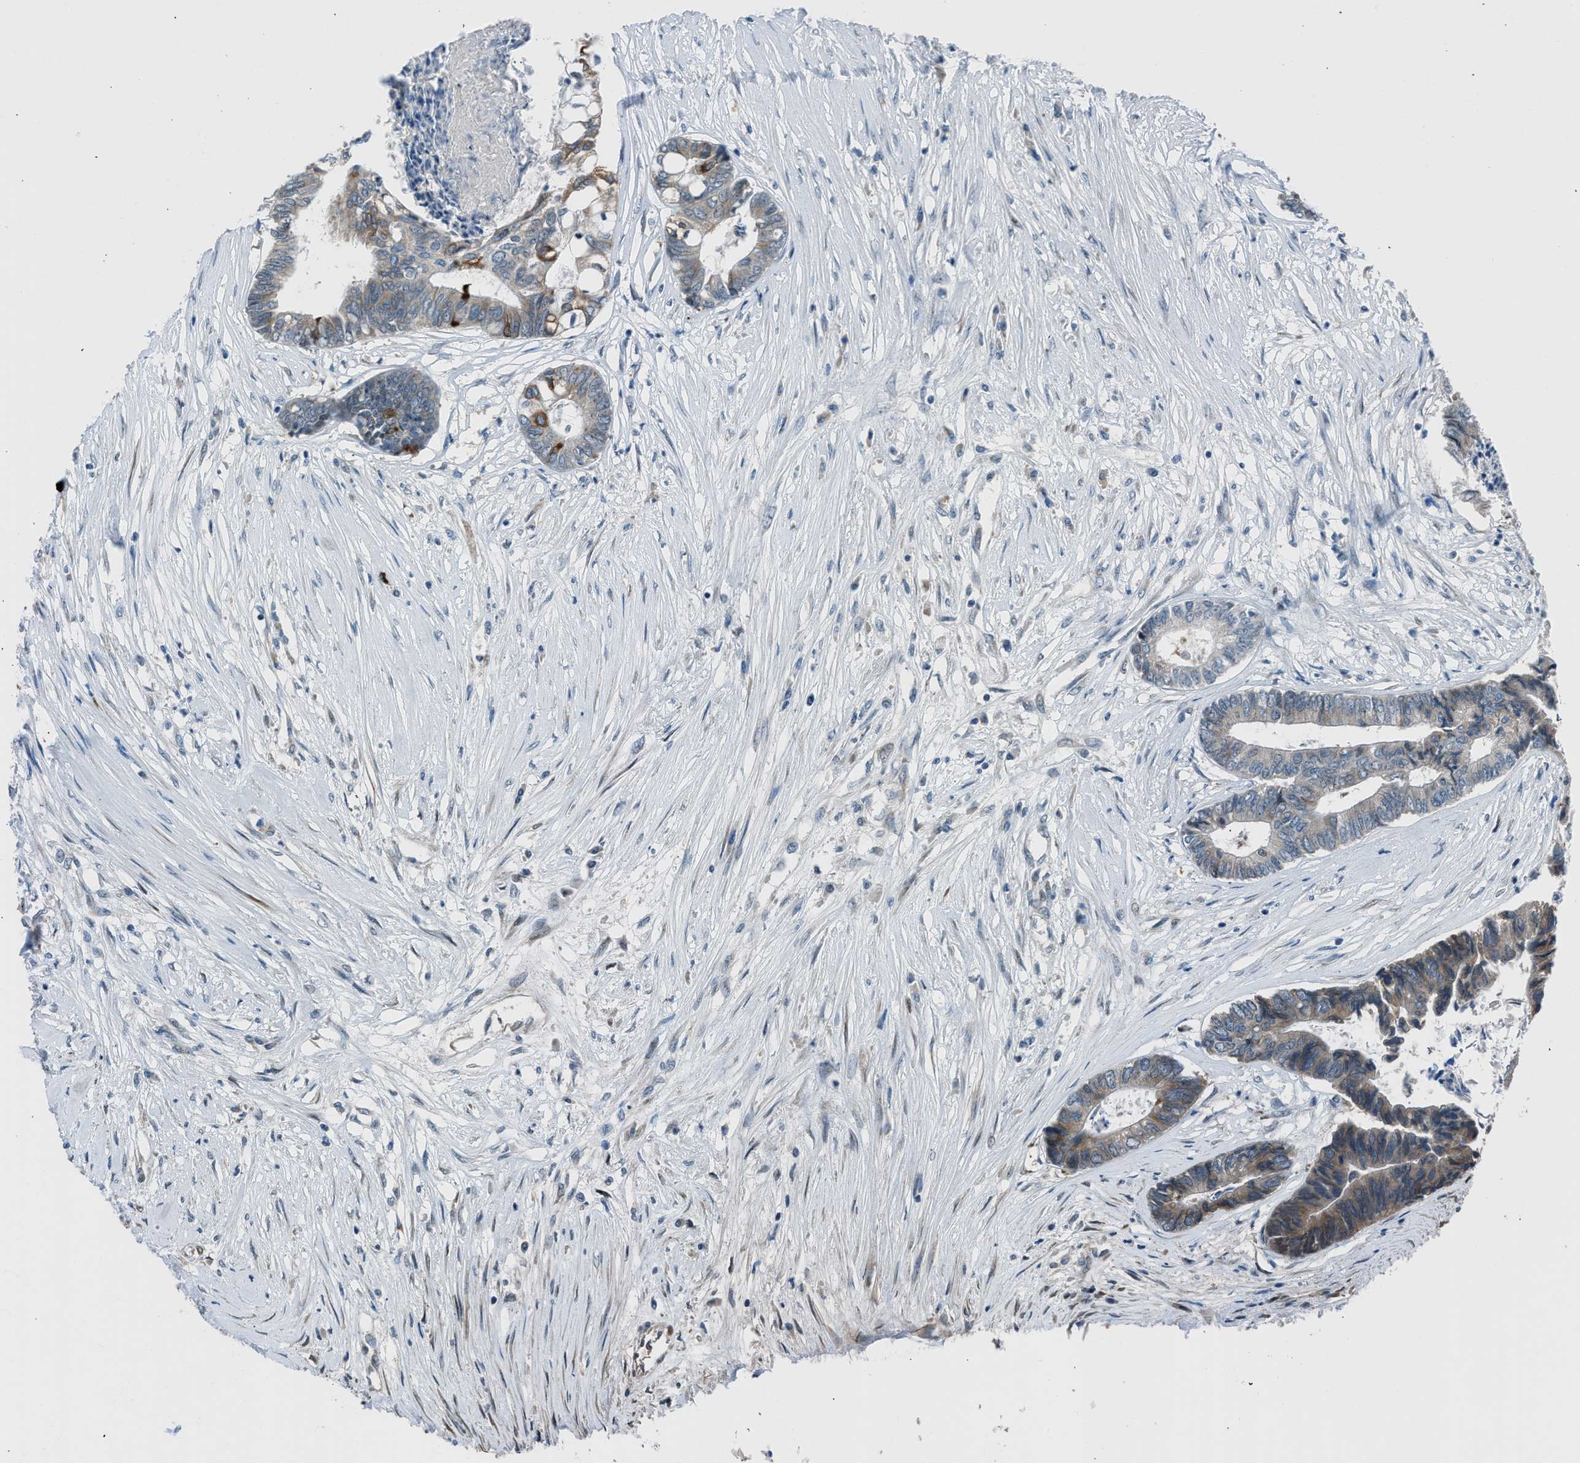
{"staining": {"intensity": "weak", "quantity": "25%-75%", "location": "cytoplasmic/membranous"}, "tissue": "colorectal cancer", "cell_type": "Tumor cells", "image_type": "cancer", "snomed": [{"axis": "morphology", "description": "Adenocarcinoma, NOS"}, {"axis": "topography", "description": "Rectum"}], "caption": "About 25%-75% of tumor cells in adenocarcinoma (colorectal) display weak cytoplasmic/membranous protein expression as visualized by brown immunohistochemical staining.", "gene": "RNF41", "patient": {"sex": "male", "age": 63}}